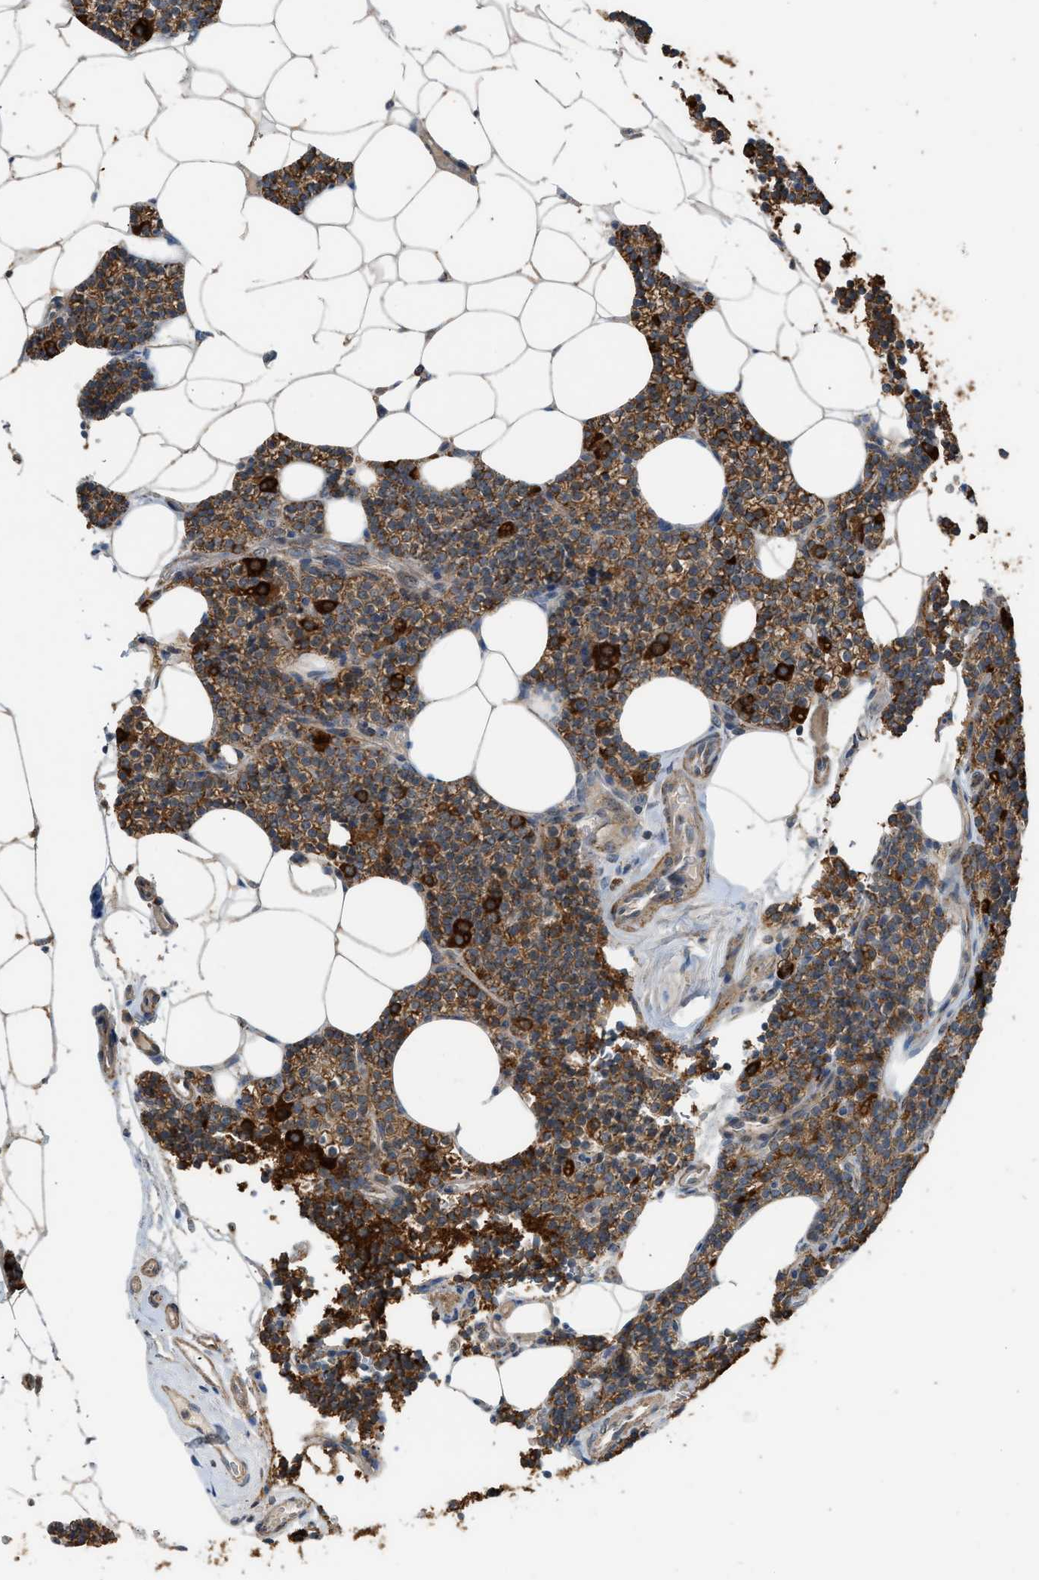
{"staining": {"intensity": "strong", "quantity": ">75%", "location": "cytoplasmic/membranous"}, "tissue": "parathyroid gland", "cell_type": "Glandular cells", "image_type": "normal", "snomed": [{"axis": "morphology", "description": "Normal tissue, NOS"}, {"axis": "morphology", "description": "Adenoma, NOS"}, {"axis": "topography", "description": "Parathyroid gland"}], "caption": "Benign parathyroid gland reveals strong cytoplasmic/membranous positivity in approximately >75% of glandular cells.", "gene": "STARD3", "patient": {"sex": "female", "age": 70}}